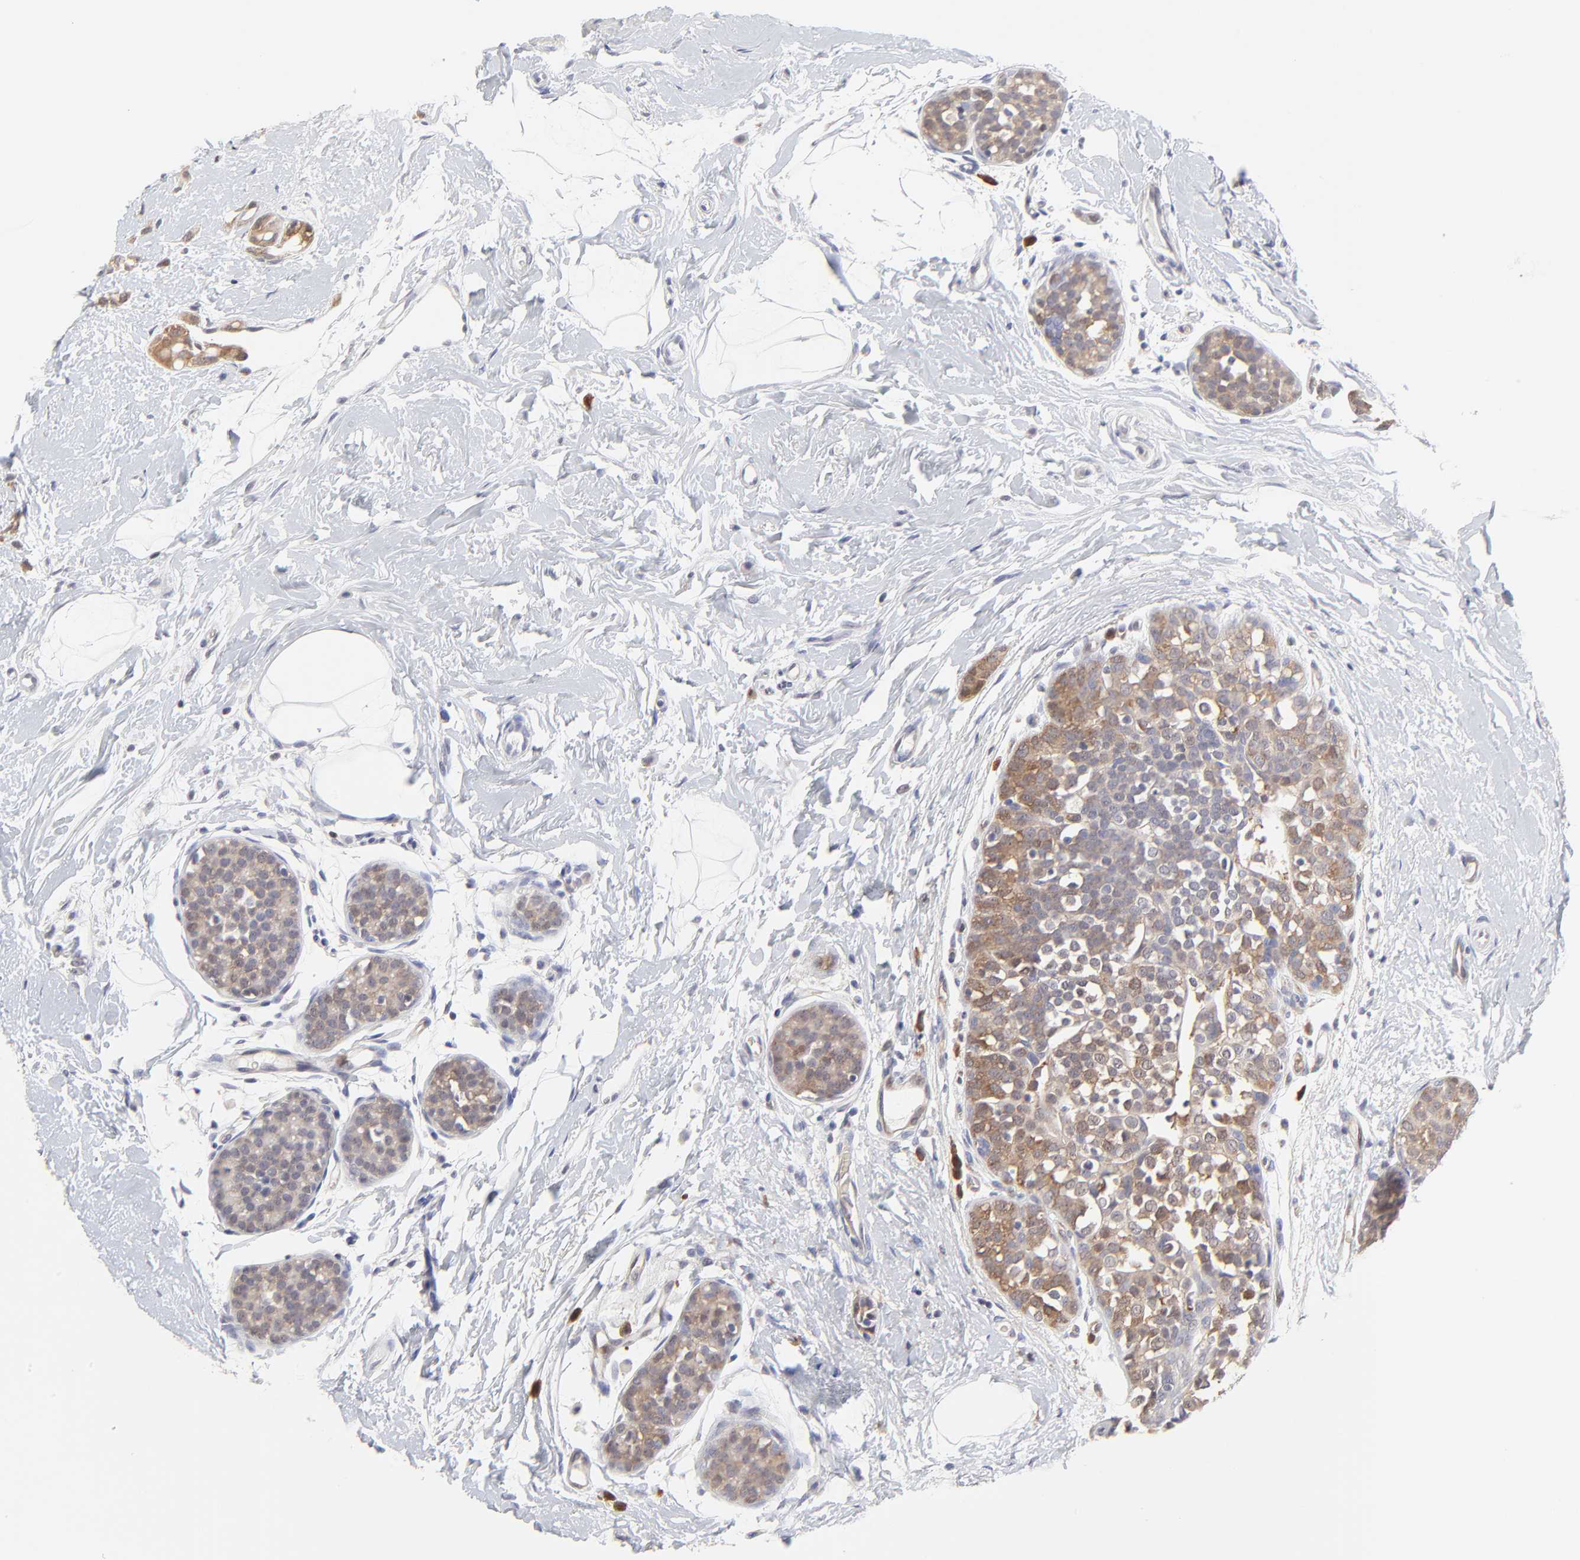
{"staining": {"intensity": "weak", "quantity": ">75%", "location": "cytoplasmic/membranous"}, "tissue": "breast cancer", "cell_type": "Tumor cells", "image_type": "cancer", "snomed": [{"axis": "morphology", "description": "Lobular carcinoma, in situ"}, {"axis": "morphology", "description": "Lobular carcinoma"}, {"axis": "topography", "description": "Breast"}], "caption": "This histopathology image demonstrates immunohistochemistry staining of breast cancer, with low weak cytoplasmic/membranous positivity in about >75% of tumor cells.", "gene": "CASP3", "patient": {"sex": "female", "age": 41}}